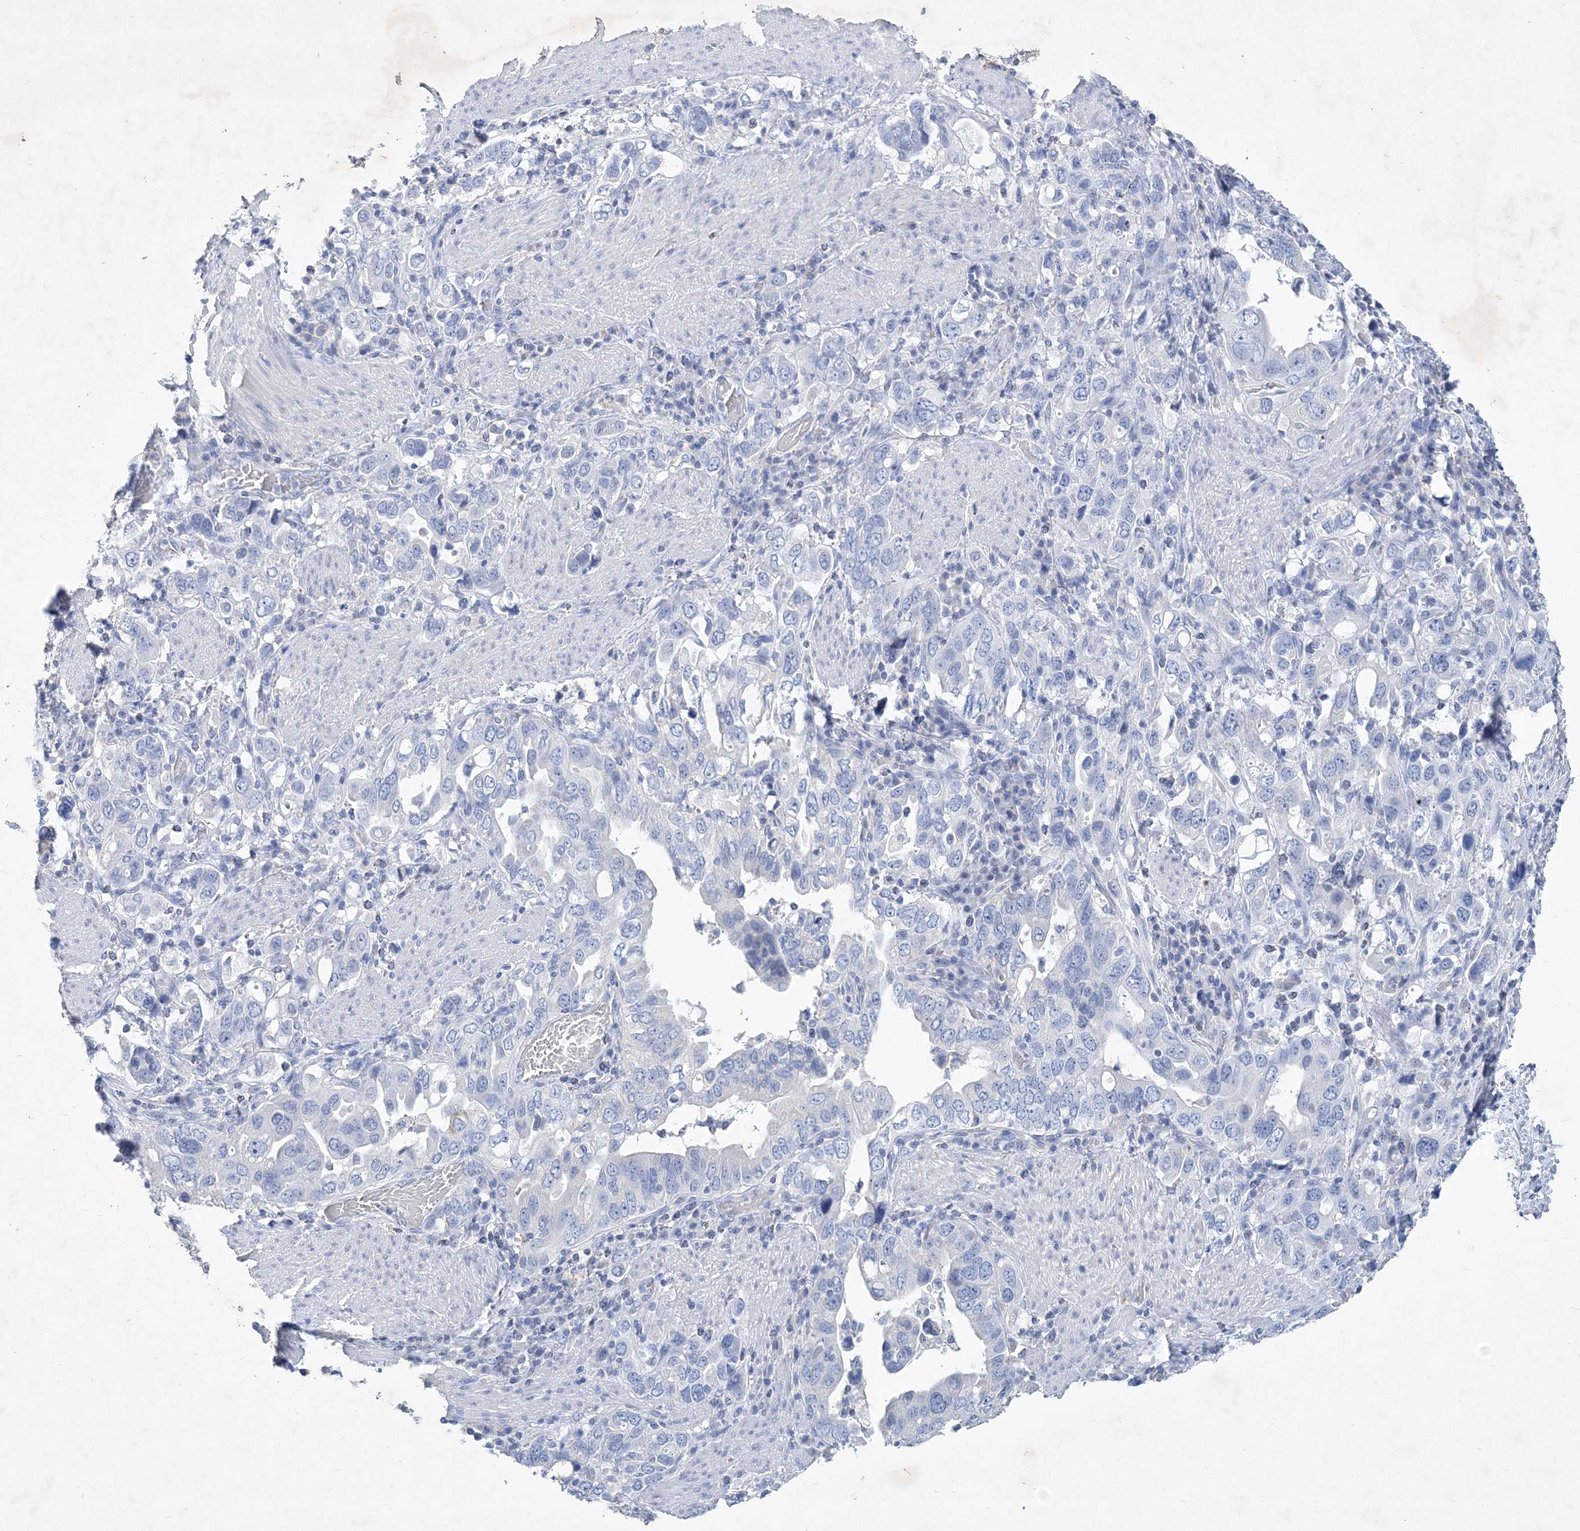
{"staining": {"intensity": "negative", "quantity": "none", "location": "none"}, "tissue": "stomach cancer", "cell_type": "Tumor cells", "image_type": "cancer", "snomed": [{"axis": "morphology", "description": "Adenocarcinoma, NOS"}, {"axis": "topography", "description": "Stomach, upper"}], "caption": "An IHC image of adenocarcinoma (stomach) is shown. There is no staining in tumor cells of adenocarcinoma (stomach).", "gene": "COPS8", "patient": {"sex": "male", "age": 62}}